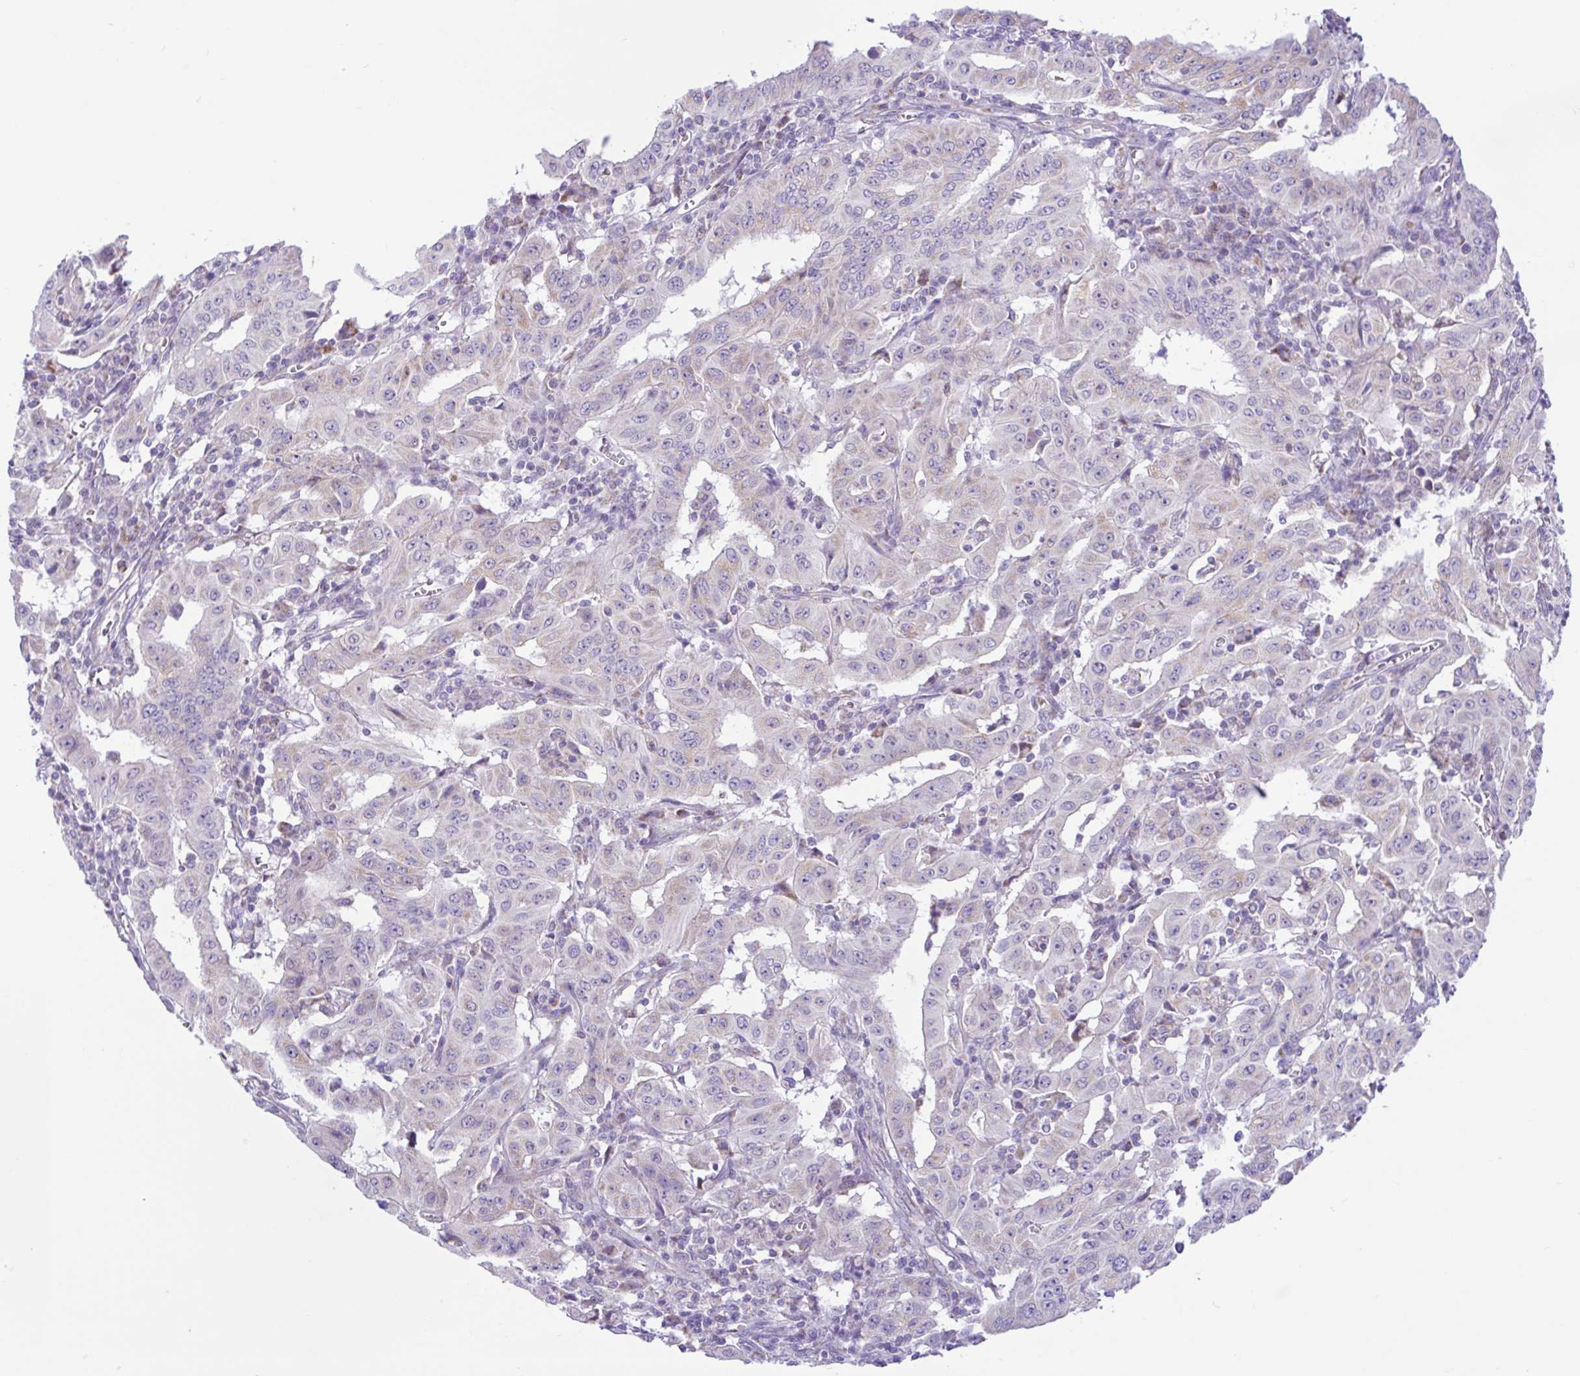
{"staining": {"intensity": "weak", "quantity": "<25%", "location": "cytoplasmic/membranous"}, "tissue": "pancreatic cancer", "cell_type": "Tumor cells", "image_type": "cancer", "snomed": [{"axis": "morphology", "description": "Adenocarcinoma, NOS"}, {"axis": "topography", "description": "Pancreas"}], "caption": "Pancreatic cancer (adenocarcinoma) was stained to show a protein in brown. There is no significant staining in tumor cells.", "gene": "NDUFS2", "patient": {"sex": "male", "age": 63}}